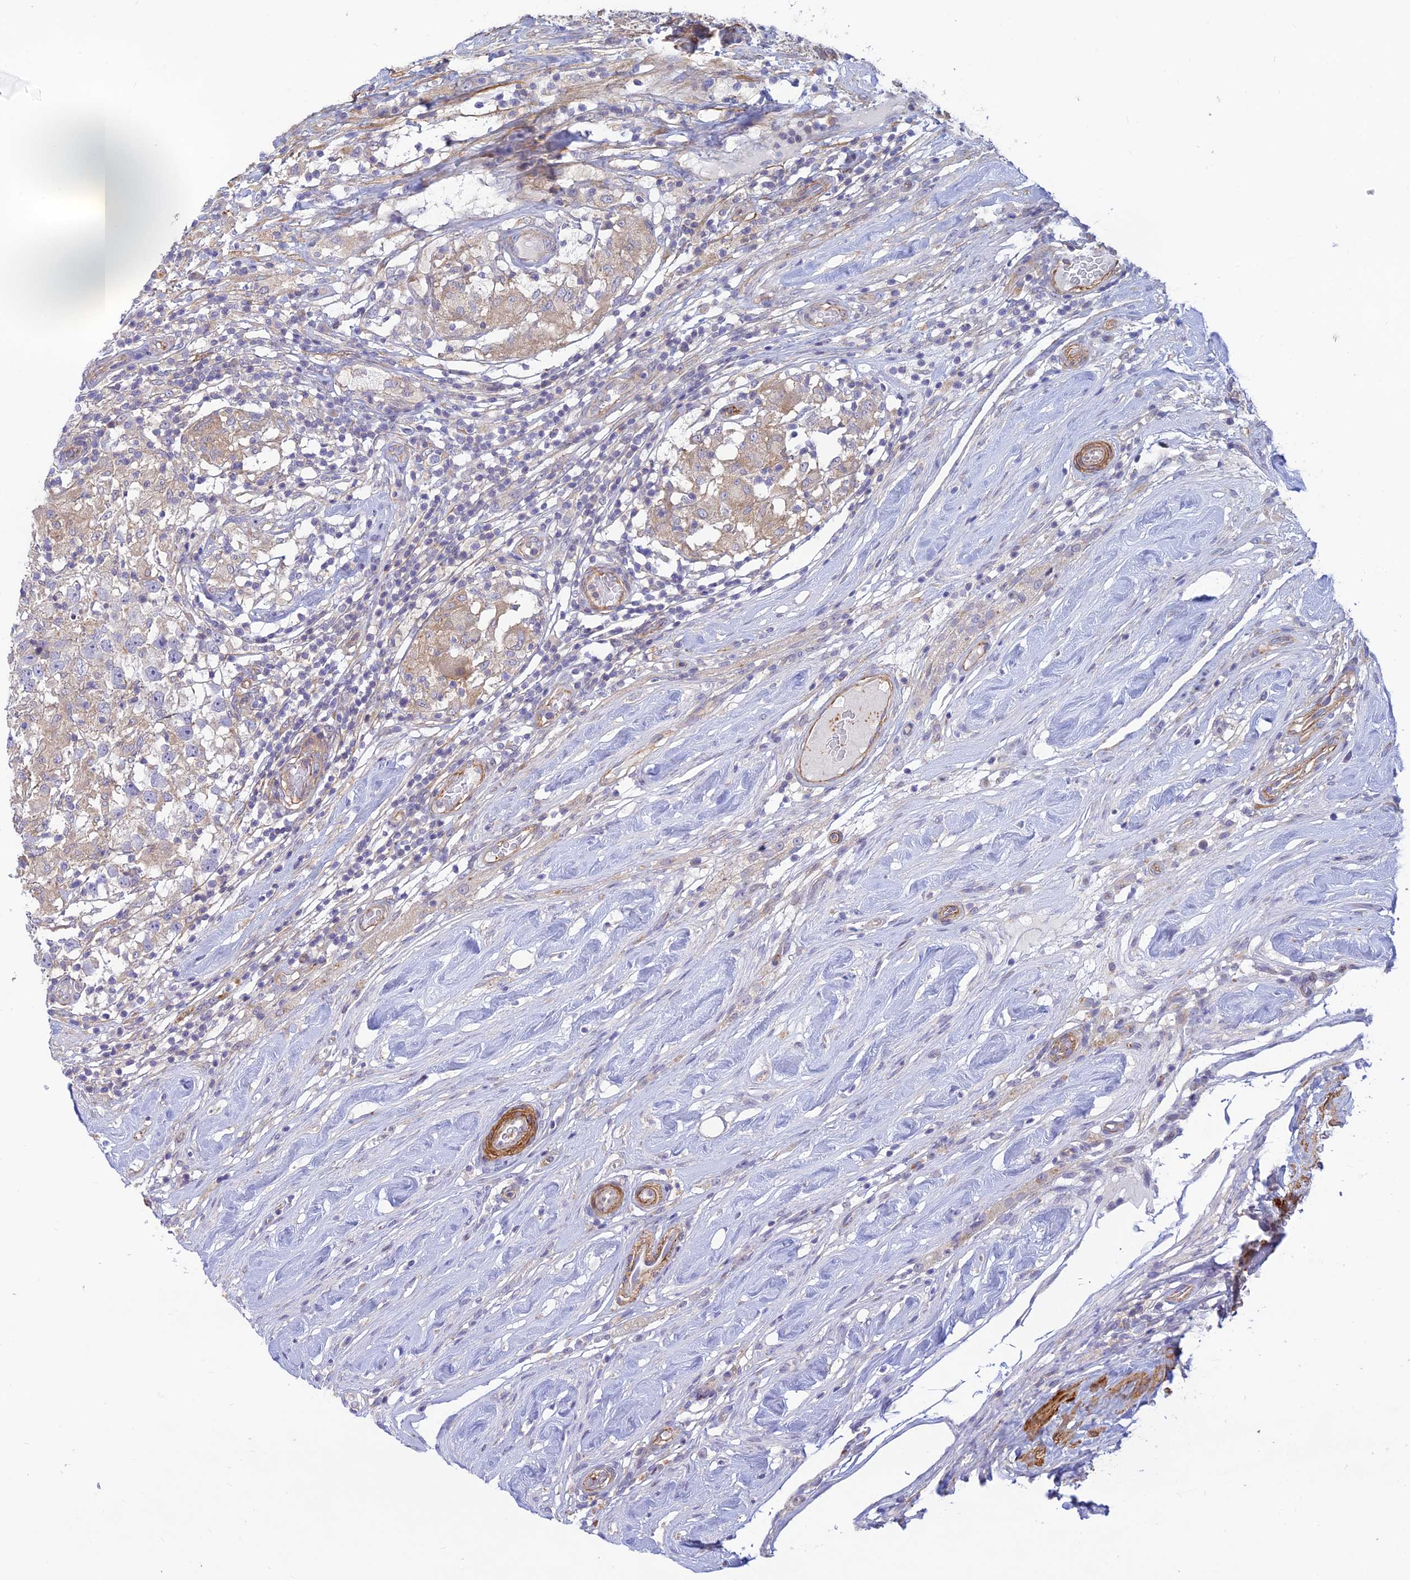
{"staining": {"intensity": "weak", "quantity": "25%-75%", "location": "cytoplasmic/membranous"}, "tissue": "testis cancer", "cell_type": "Tumor cells", "image_type": "cancer", "snomed": [{"axis": "morphology", "description": "Seminoma, NOS"}, {"axis": "topography", "description": "Testis"}], "caption": "Protein staining of testis seminoma tissue exhibits weak cytoplasmic/membranous staining in about 25%-75% of tumor cells.", "gene": "FBXW4", "patient": {"sex": "male", "age": 46}}